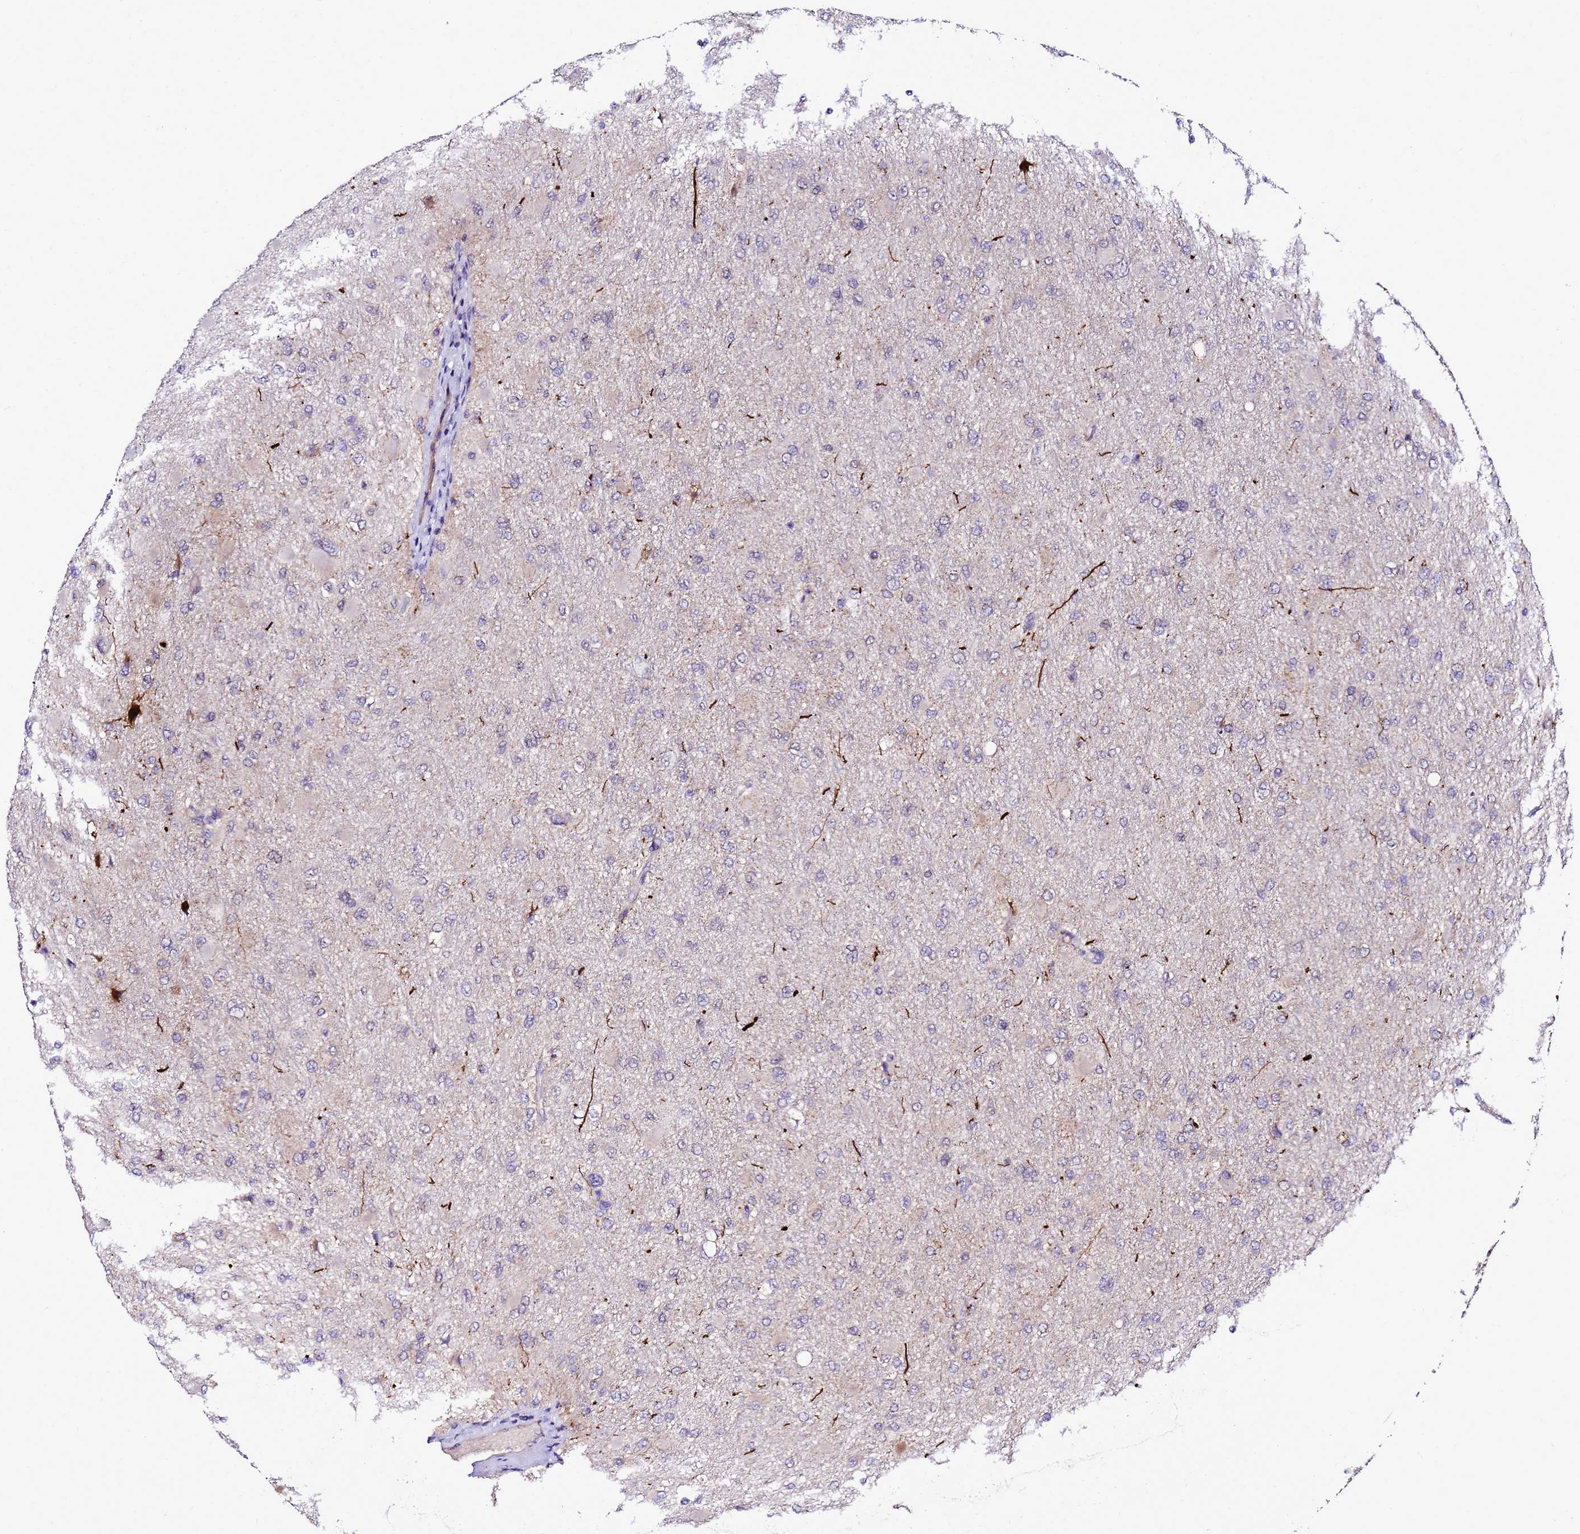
{"staining": {"intensity": "negative", "quantity": "none", "location": "none"}, "tissue": "glioma", "cell_type": "Tumor cells", "image_type": "cancer", "snomed": [{"axis": "morphology", "description": "Glioma, malignant, High grade"}, {"axis": "topography", "description": "Cerebral cortex"}], "caption": "DAB immunohistochemical staining of human high-grade glioma (malignant) reveals no significant positivity in tumor cells. Brightfield microscopy of immunohistochemistry (IHC) stained with DAB (3,3'-diaminobenzidine) (brown) and hematoxylin (blue), captured at high magnification.", "gene": "C19orf47", "patient": {"sex": "female", "age": 36}}